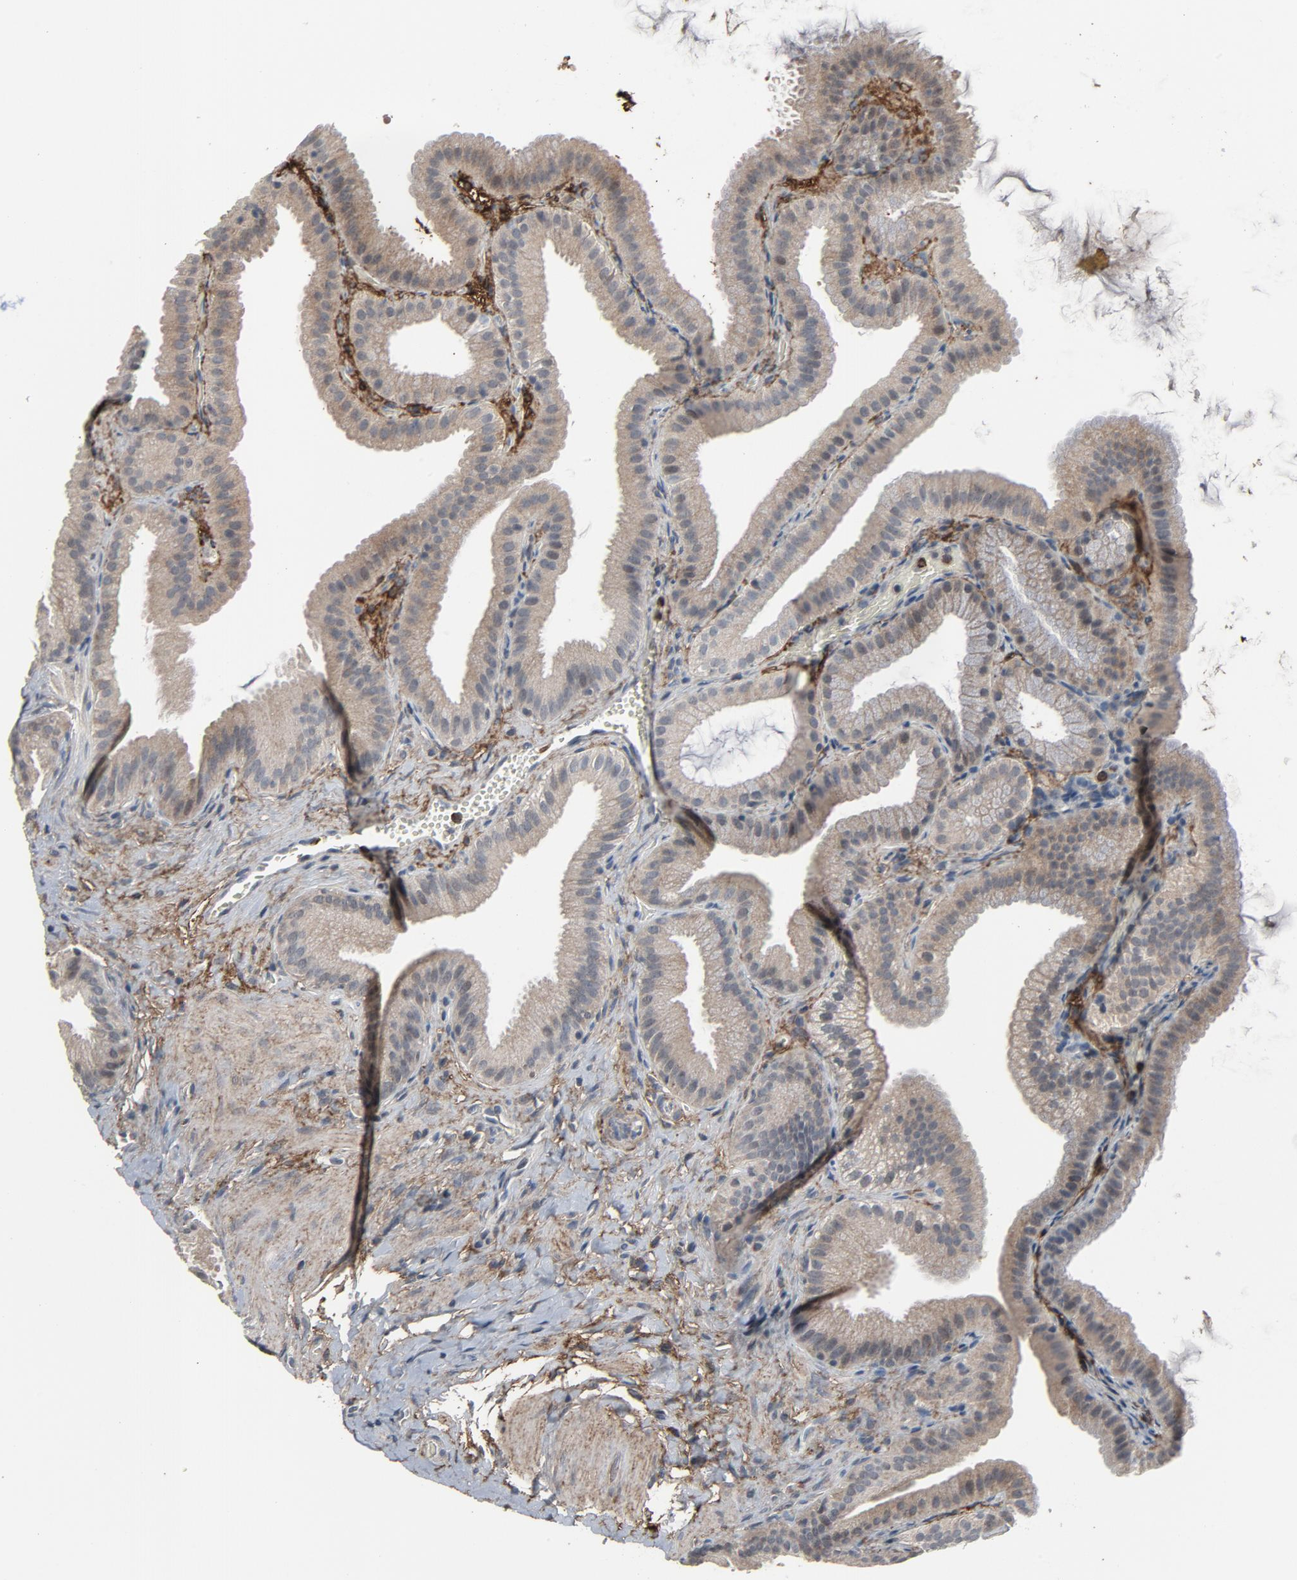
{"staining": {"intensity": "negative", "quantity": "none", "location": "none"}, "tissue": "gallbladder", "cell_type": "Glandular cells", "image_type": "normal", "snomed": [{"axis": "morphology", "description": "Normal tissue, NOS"}, {"axis": "topography", "description": "Gallbladder"}], "caption": "This is an immunohistochemistry (IHC) histopathology image of normal gallbladder. There is no staining in glandular cells.", "gene": "PDZD4", "patient": {"sex": "female", "age": 63}}